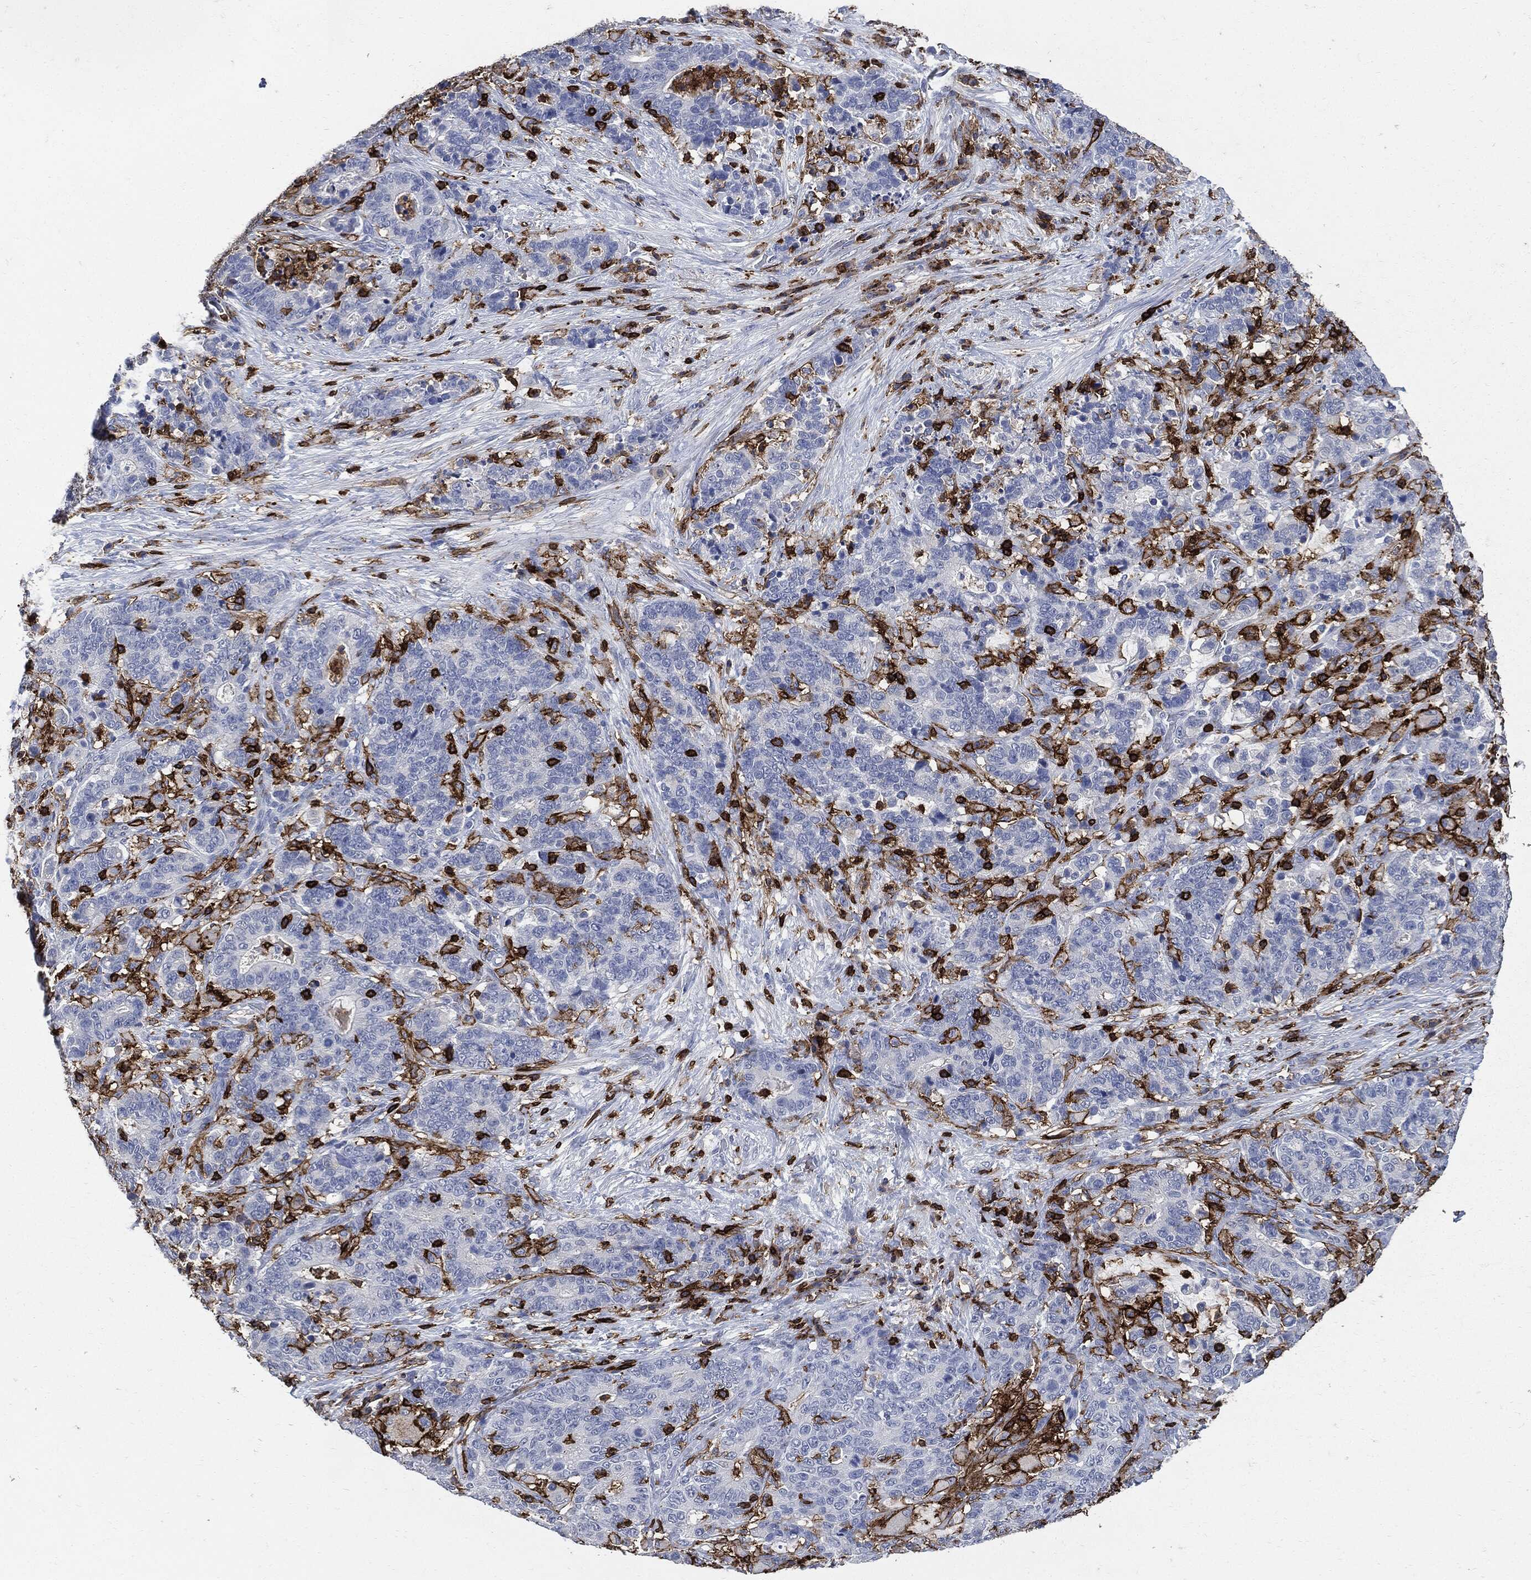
{"staining": {"intensity": "negative", "quantity": "none", "location": "none"}, "tissue": "stomach cancer", "cell_type": "Tumor cells", "image_type": "cancer", "snomed": [{"axis": "morphology", "description": "Normal tissue, NOS"}, {"axis": "morphology", "description": "Adenocarcinoma, NOS"}, {"axis": "topography", "description": "Stomach"}], "caption": "DAB immunohistochemical staining of human stomach cancer (adenocarcinoma) shows no significant staining in tumor cells.", "gene": "PTPRC", "patient": {"sex": "female", "age": 64}}